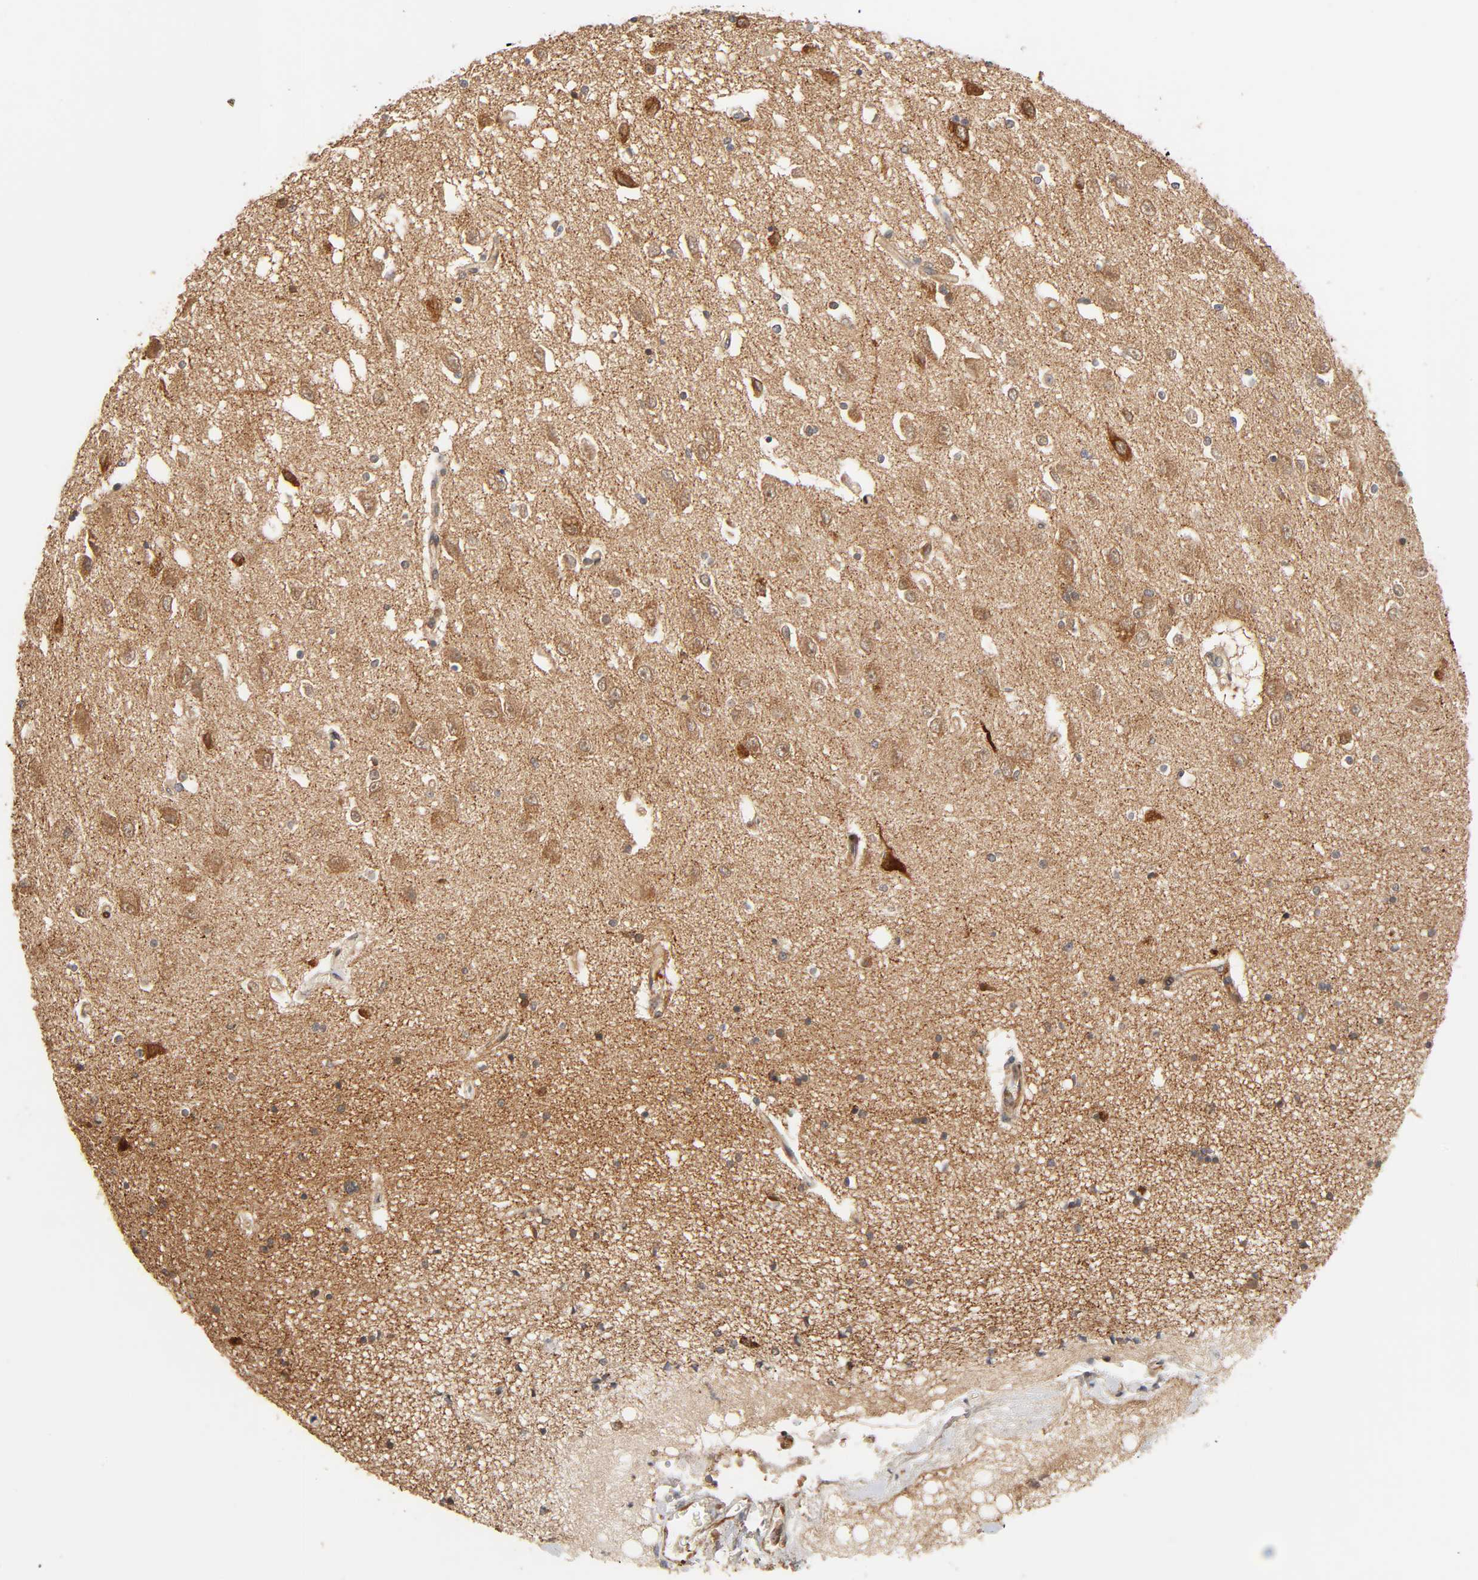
{"staining": {"intensity": "moderate", "quantity": "25%-75%", "location": "cytoplasmic/membranous"}, "tissue": "hippocampus", "cell_type": "Glial cells", "image_type": "normal", "snomed": [{"axis": "morphology", "description": "Normal tissue, NOS"}, {"axis": "topography", "description": "Hippocampus"}], "caption": "IHC of benign hippocampus reveals medium levels of moderate cytoplasmic/membranous positivity in about 25%-75% of glial cells.", "gene": "NEMF", "patient": {"sex": "female", "age": 54}}